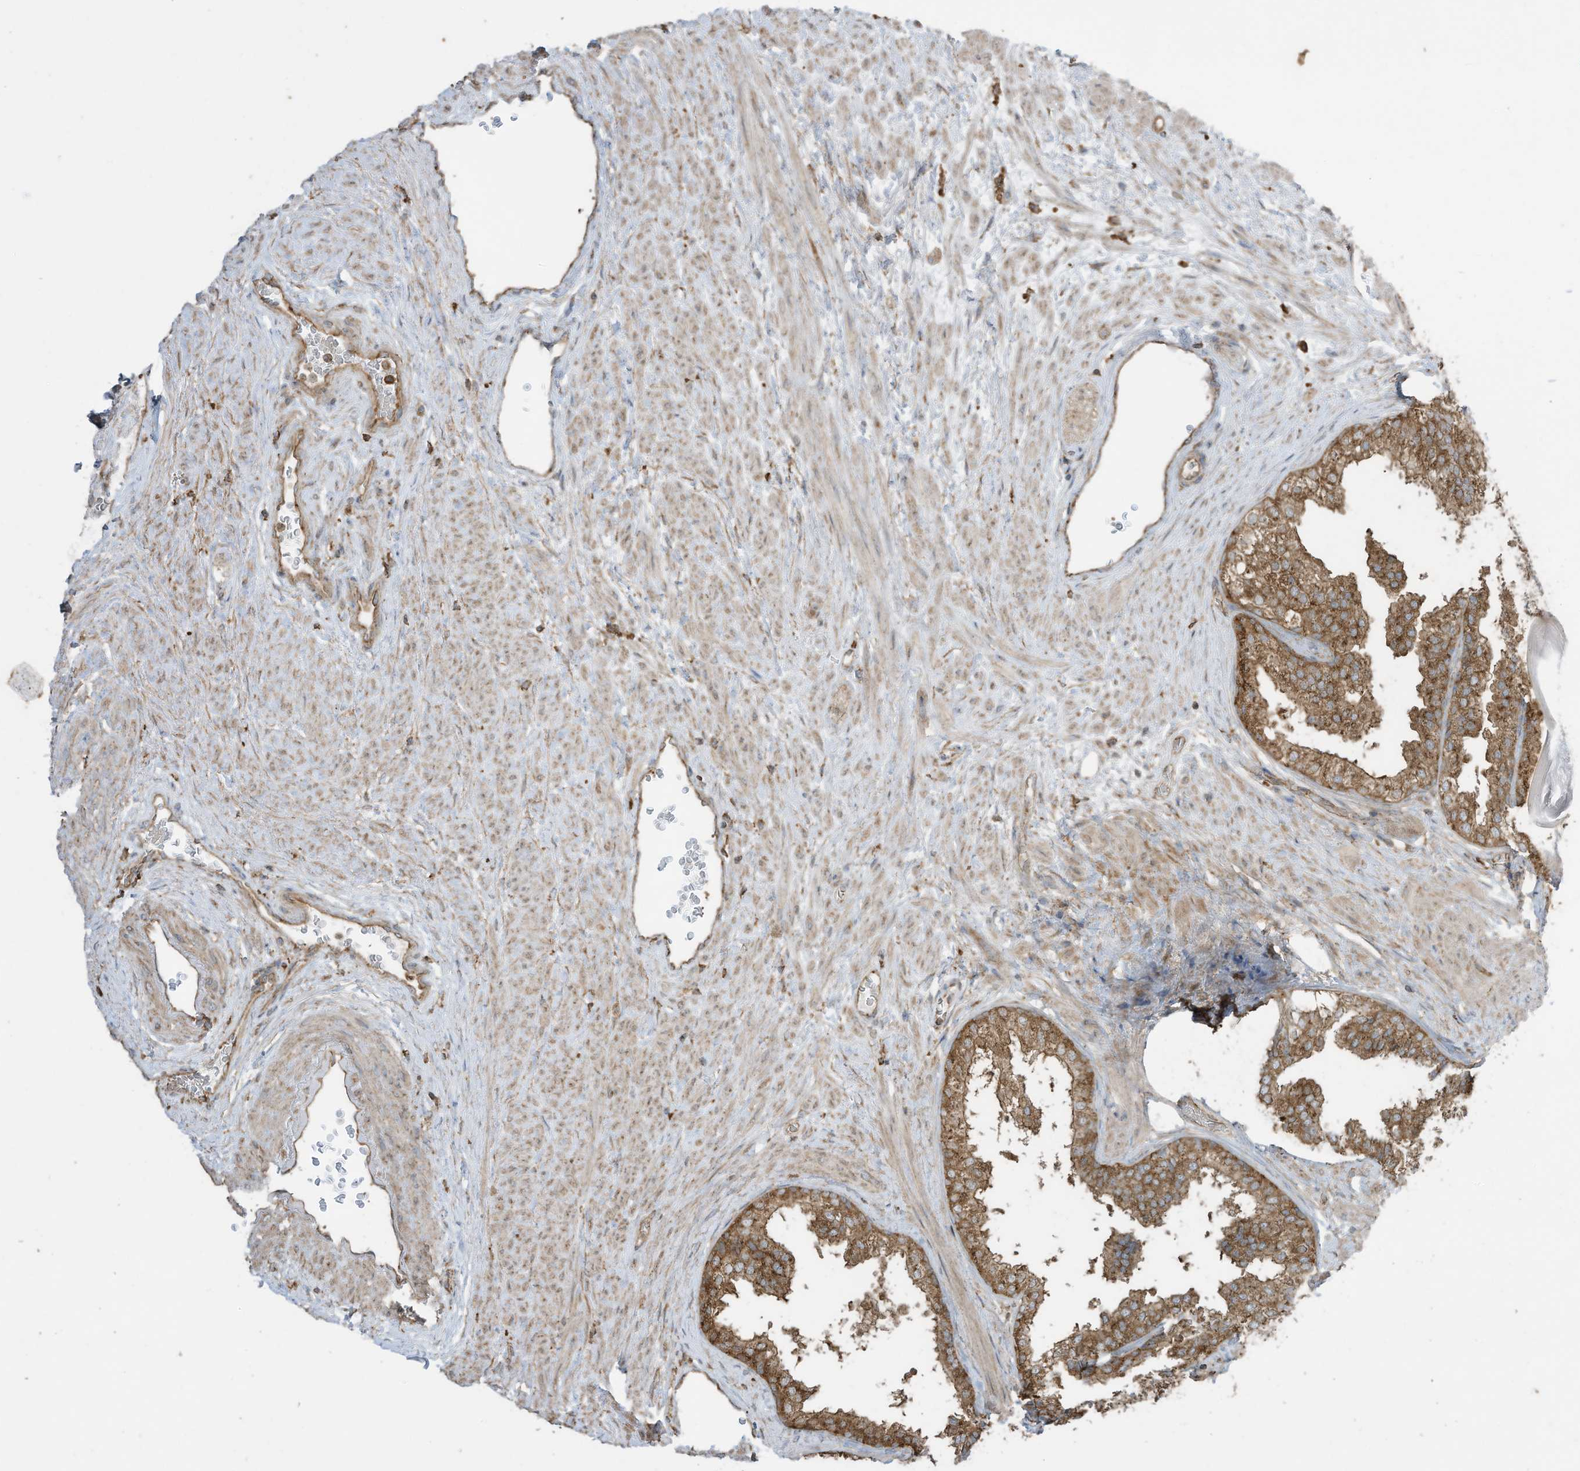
{"staining": {"intensity": "moderate", "quantity": ">75%", "location": "cytoplasmic/membranous"}, "tissue": "prostate", "cell_type": "Glandular cells", "image_type": "normal", "snomed": [{"axis": "morphology", "description": "Normal tissue, NOS"}, {"axis": "topography", "description": "Prostate"}], "caption": "Immunohistochemistry (IHC) image of normal prostate: human prostate stained using IHC demonstrates medium levels of moderate protein expression localized specifically in the cytoplasmic/membranous of glandular cells, appearing as a cytoplasmic/membranous brown color.", "gene": "CGAS", "patient": {"sex": "male", "age": 48}}